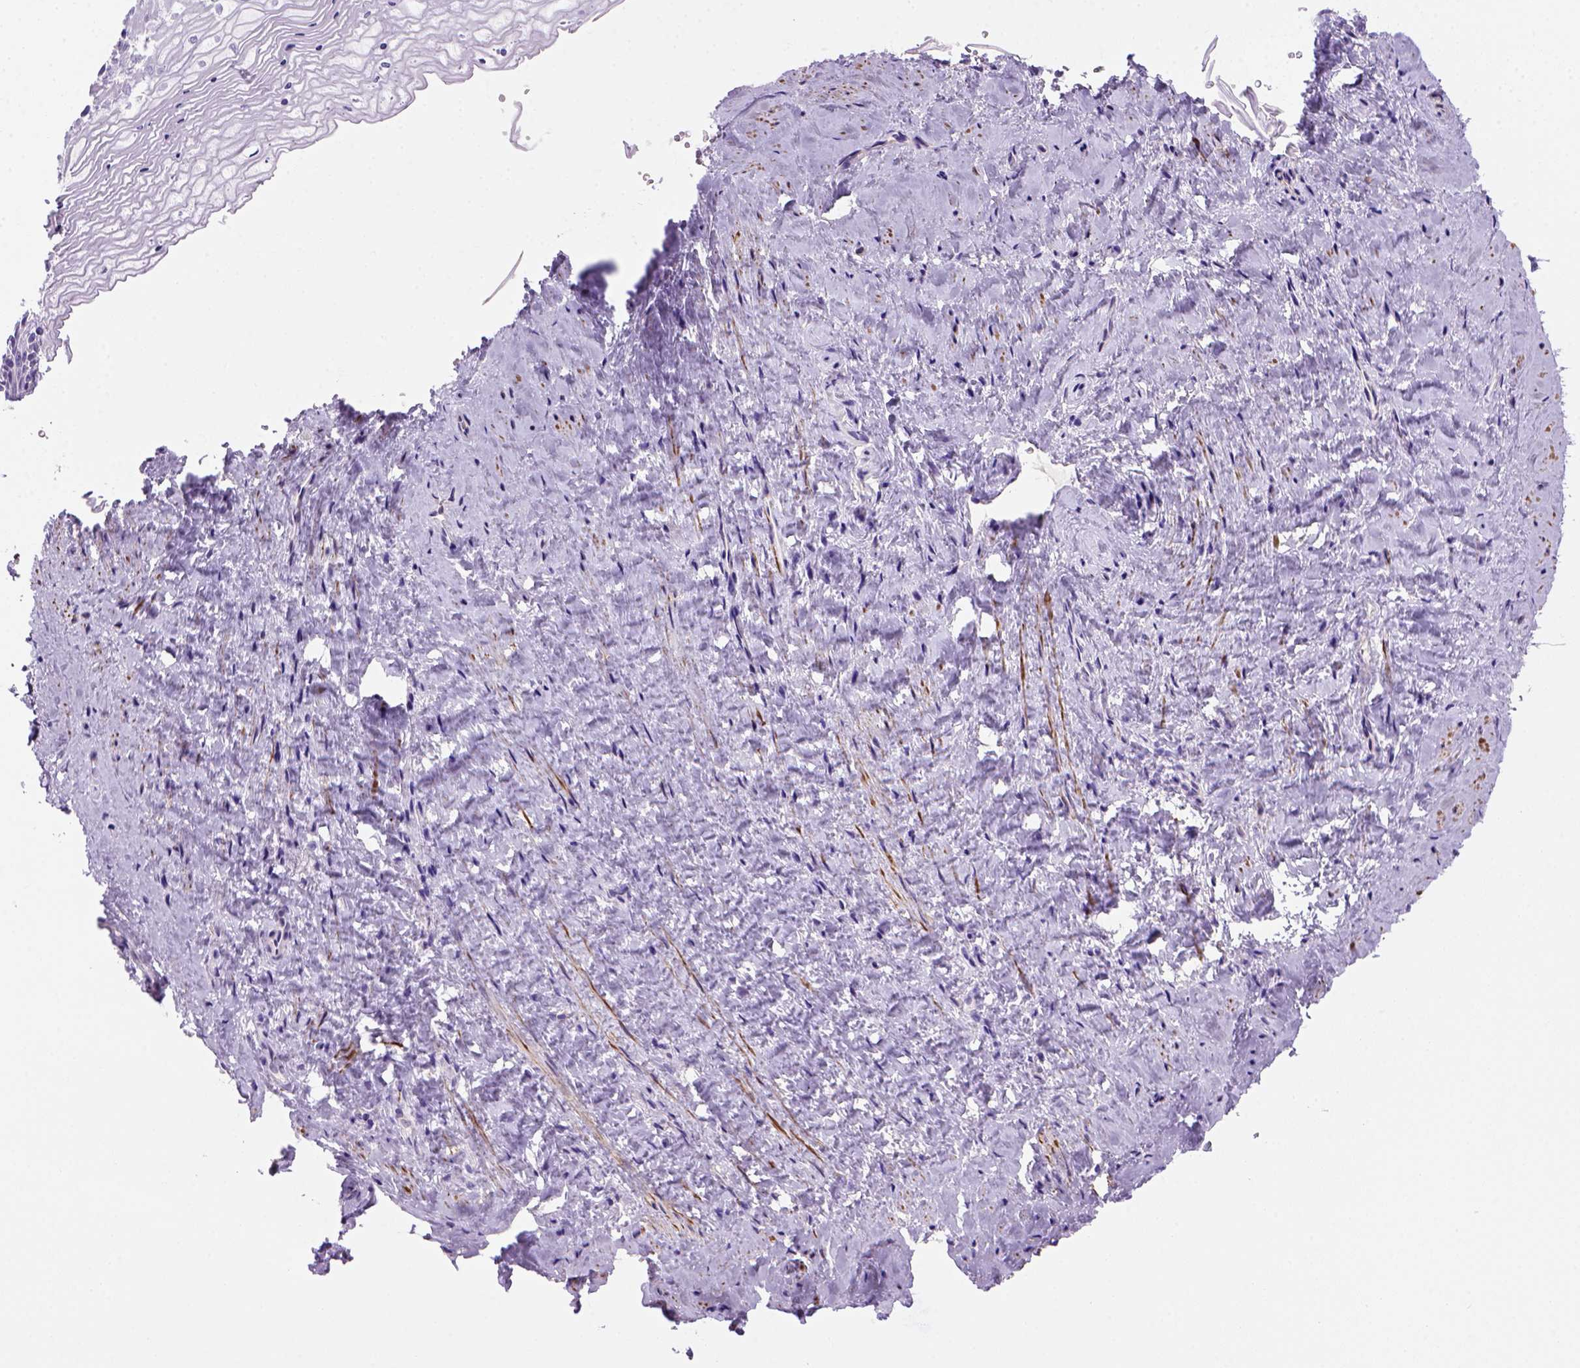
{"staining": {"intensity": "negative", "quantity": "none", "location": "none"}, "tissue": "vagina", "cell_type": "Squamous epithelial cells", "image_type": "normal", "snomed": [{"axis": "morphology", "description": "Normal tissue, NOS"}, {"axis": "topography", "description": "Vagina"}], "caption": "Image shows no significant protein staining in squamous epithelial cells of unremarkable vagina. (DAB IHC with hematoxylin counter stain).", "gene": "ARHGEF33", "patient": {"sex": "female", "age": 45}}